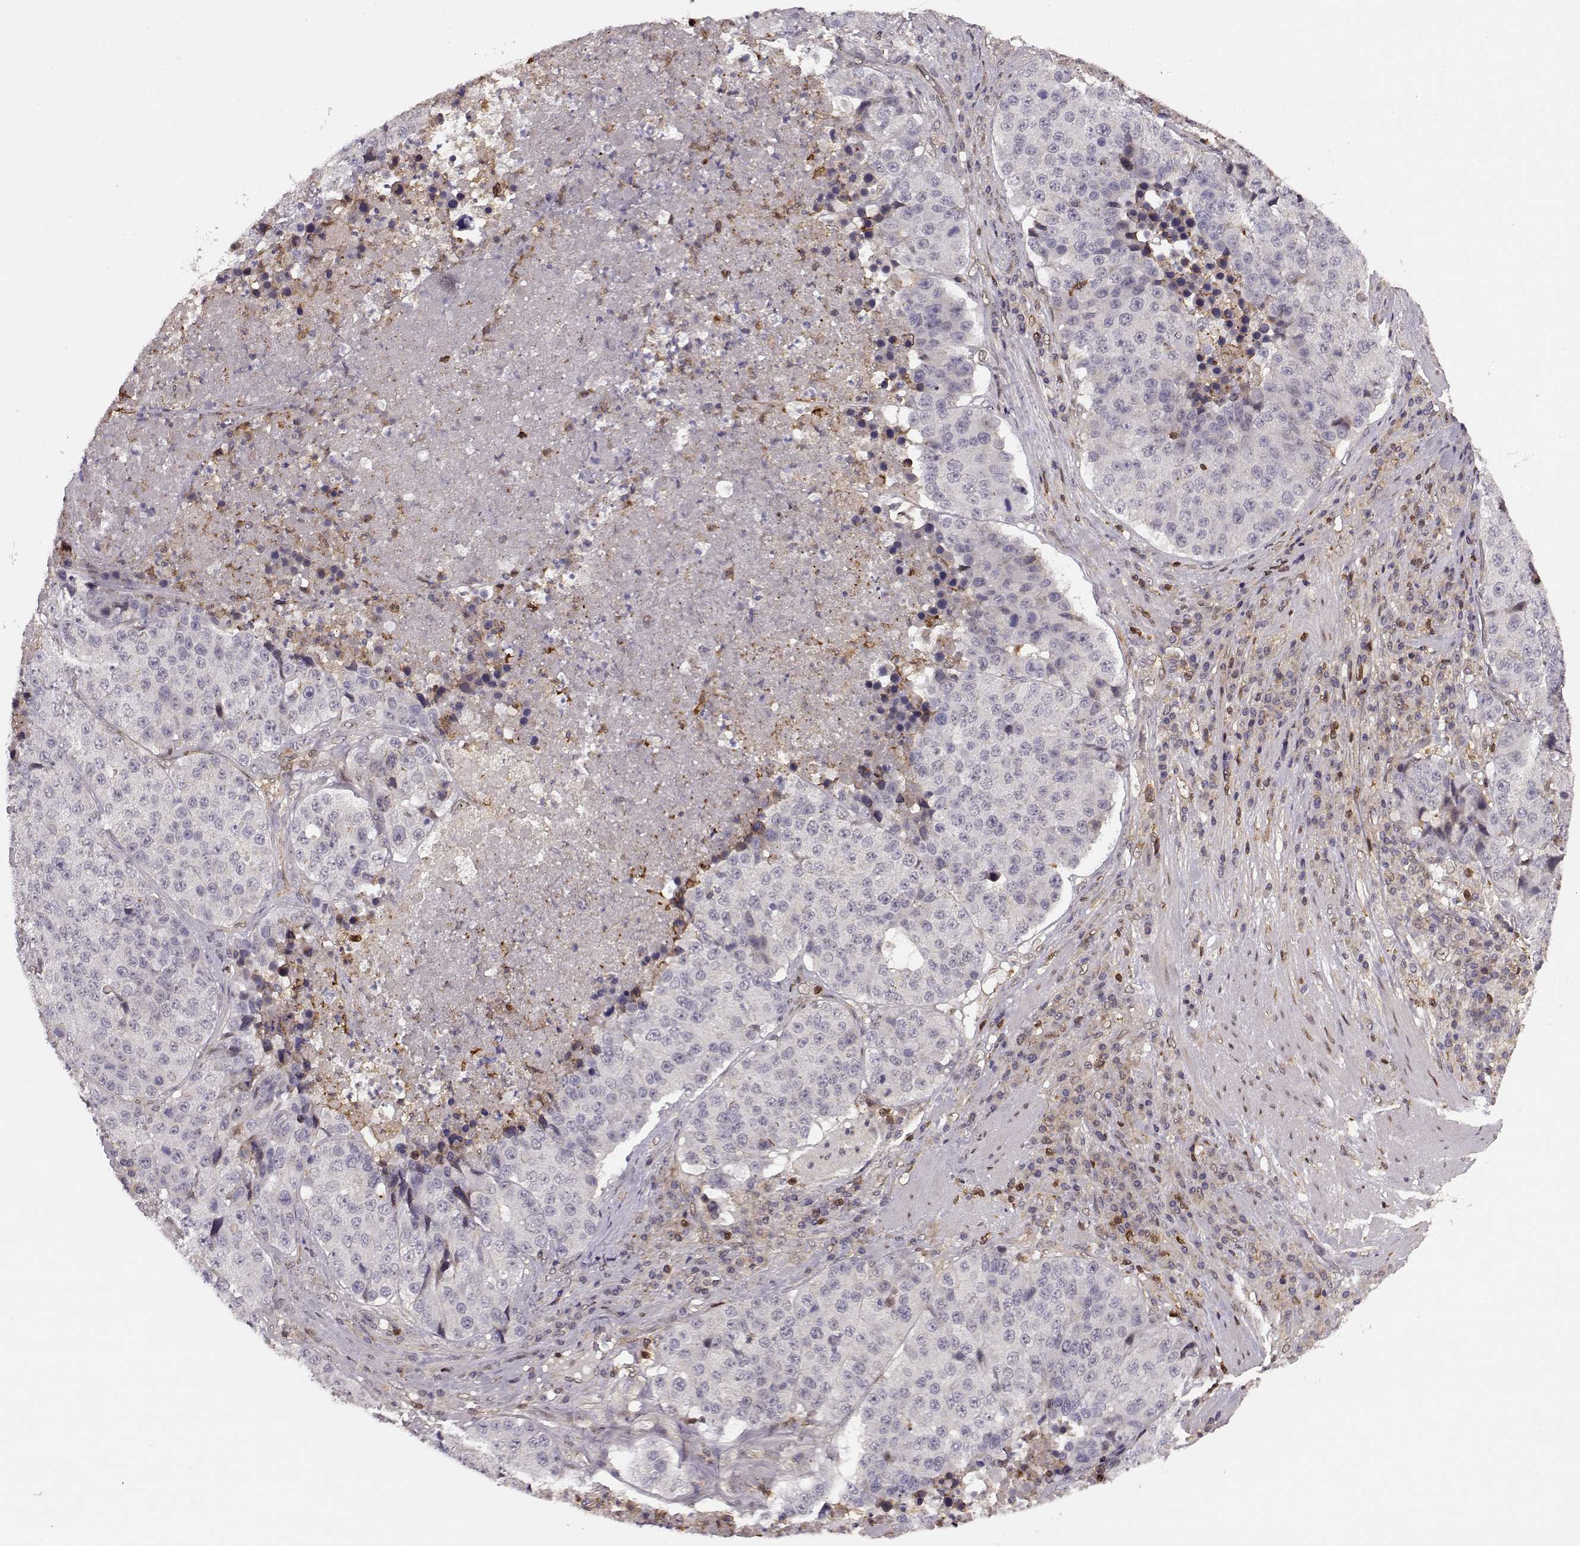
{"staining": {"intensity": "negative", "quantity": "none", "location": "none"}, "tissue": "stomach cancer", "cell_type": "Tumor cells", "image_type": "cancer", "snomed": [{"axis": "morphology", "description": "Adenocarcinoma, NOS"}, {"axis": "topography", "description": "Stomach"}], "caption": "A high-resolution image shows immunohistochemistry (IHC) staining of stomach adenocarcinoma, which reveals no significant expression in tumor cells.", "gene": "MFSD1", "patient": {"sex": "male", "age": 71}}